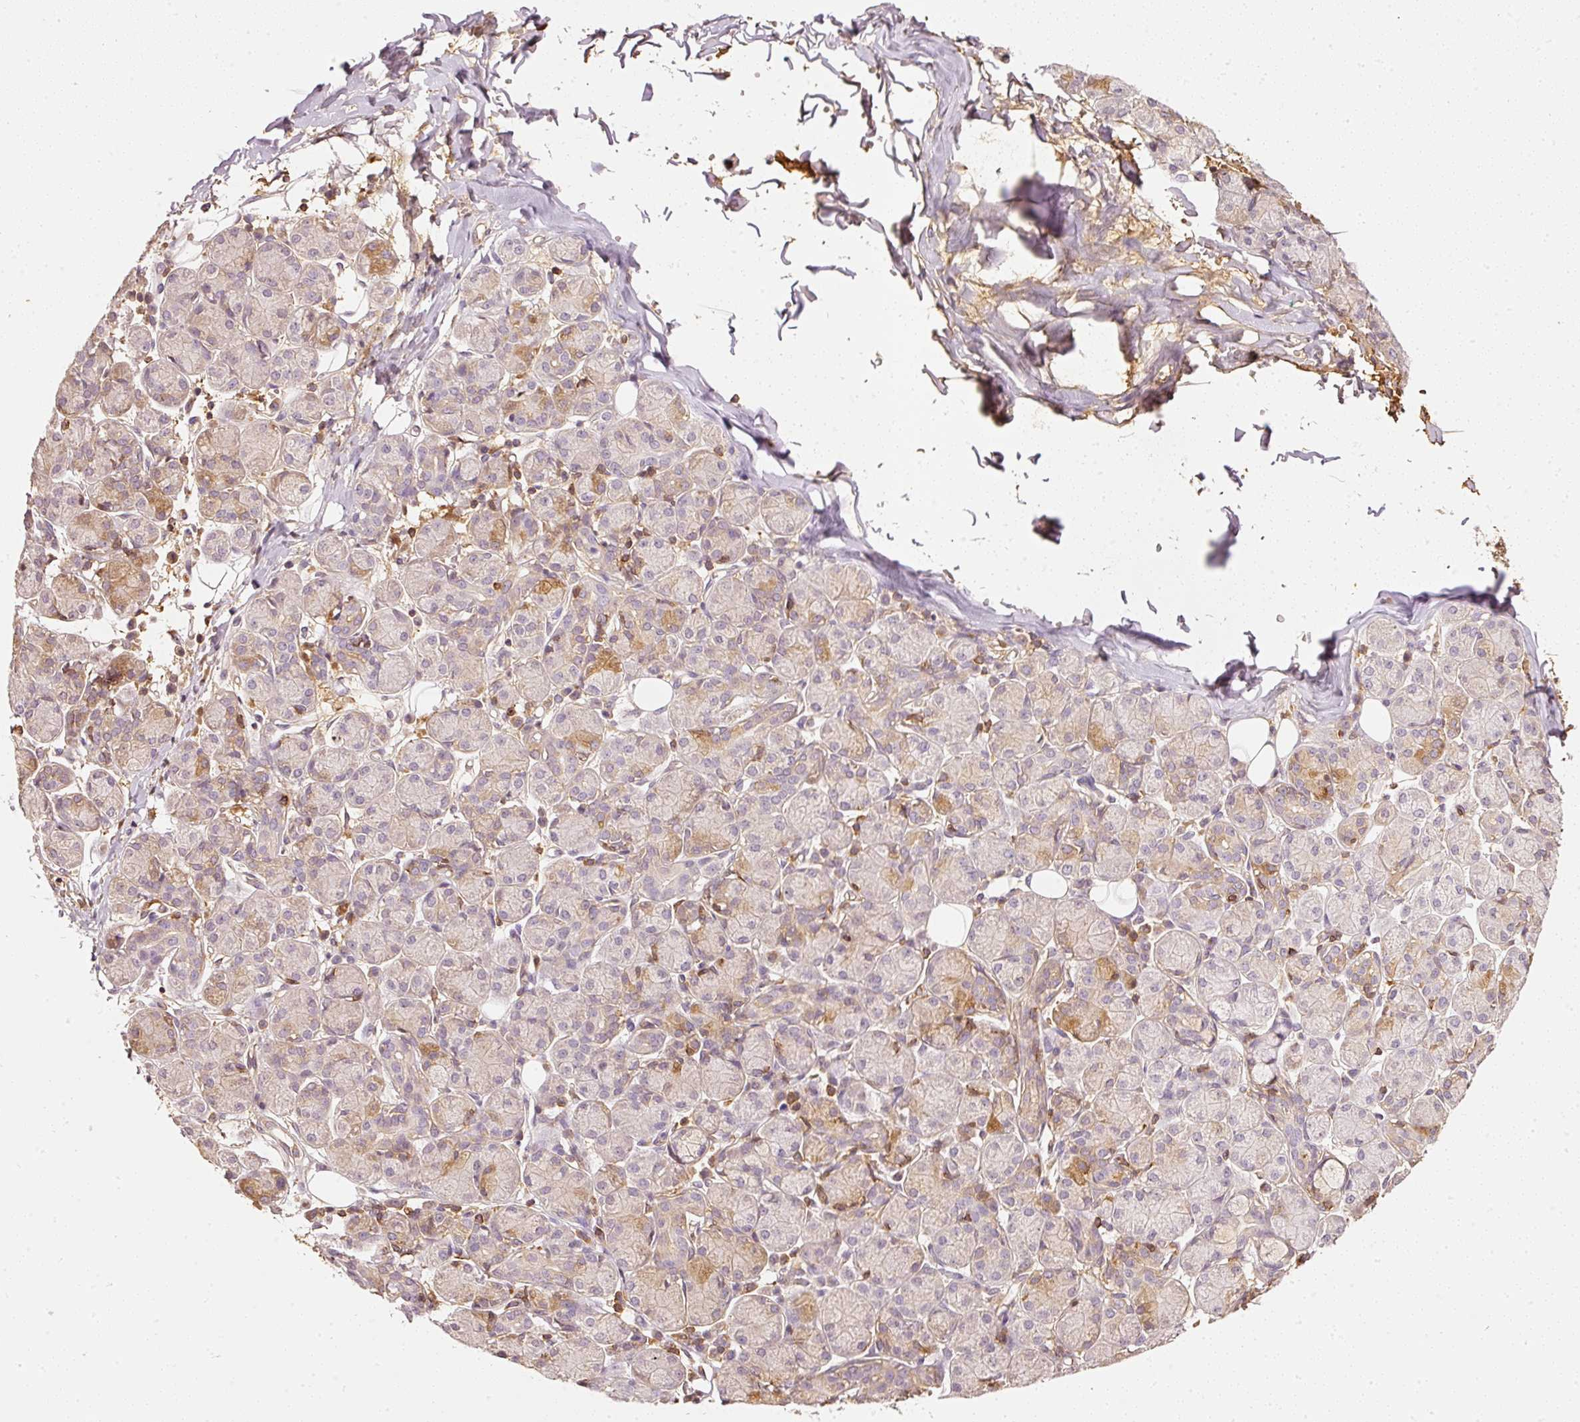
{"staining": {"intensity": "moderate", "quantity": "<25%", "location": "cytoplasmic/membranous"}, "tissue": "salivary gland", "cell_type": "Glandular cells", "image_type": "normal", "snomed": [{"axis": "morphology", "description": "Normal tissue, NOS"}, {"axis": "morphology", "description": "Inflammation, NOS"}, {"axis": "topography", "description": "Lymph node"}, {"axis": "topography", "description": "Salivary gland"}], "caption": "Immunohistochemistry (IHC) micrograph of unremarkable salivary gland stained for a protein (brown), which exhibits low levels of moderate cytoplasmic/membranous positivity in approximately <25% of glandular cells.", "gene": "EVL", "patient": {"sex": "male", "age": 3}}